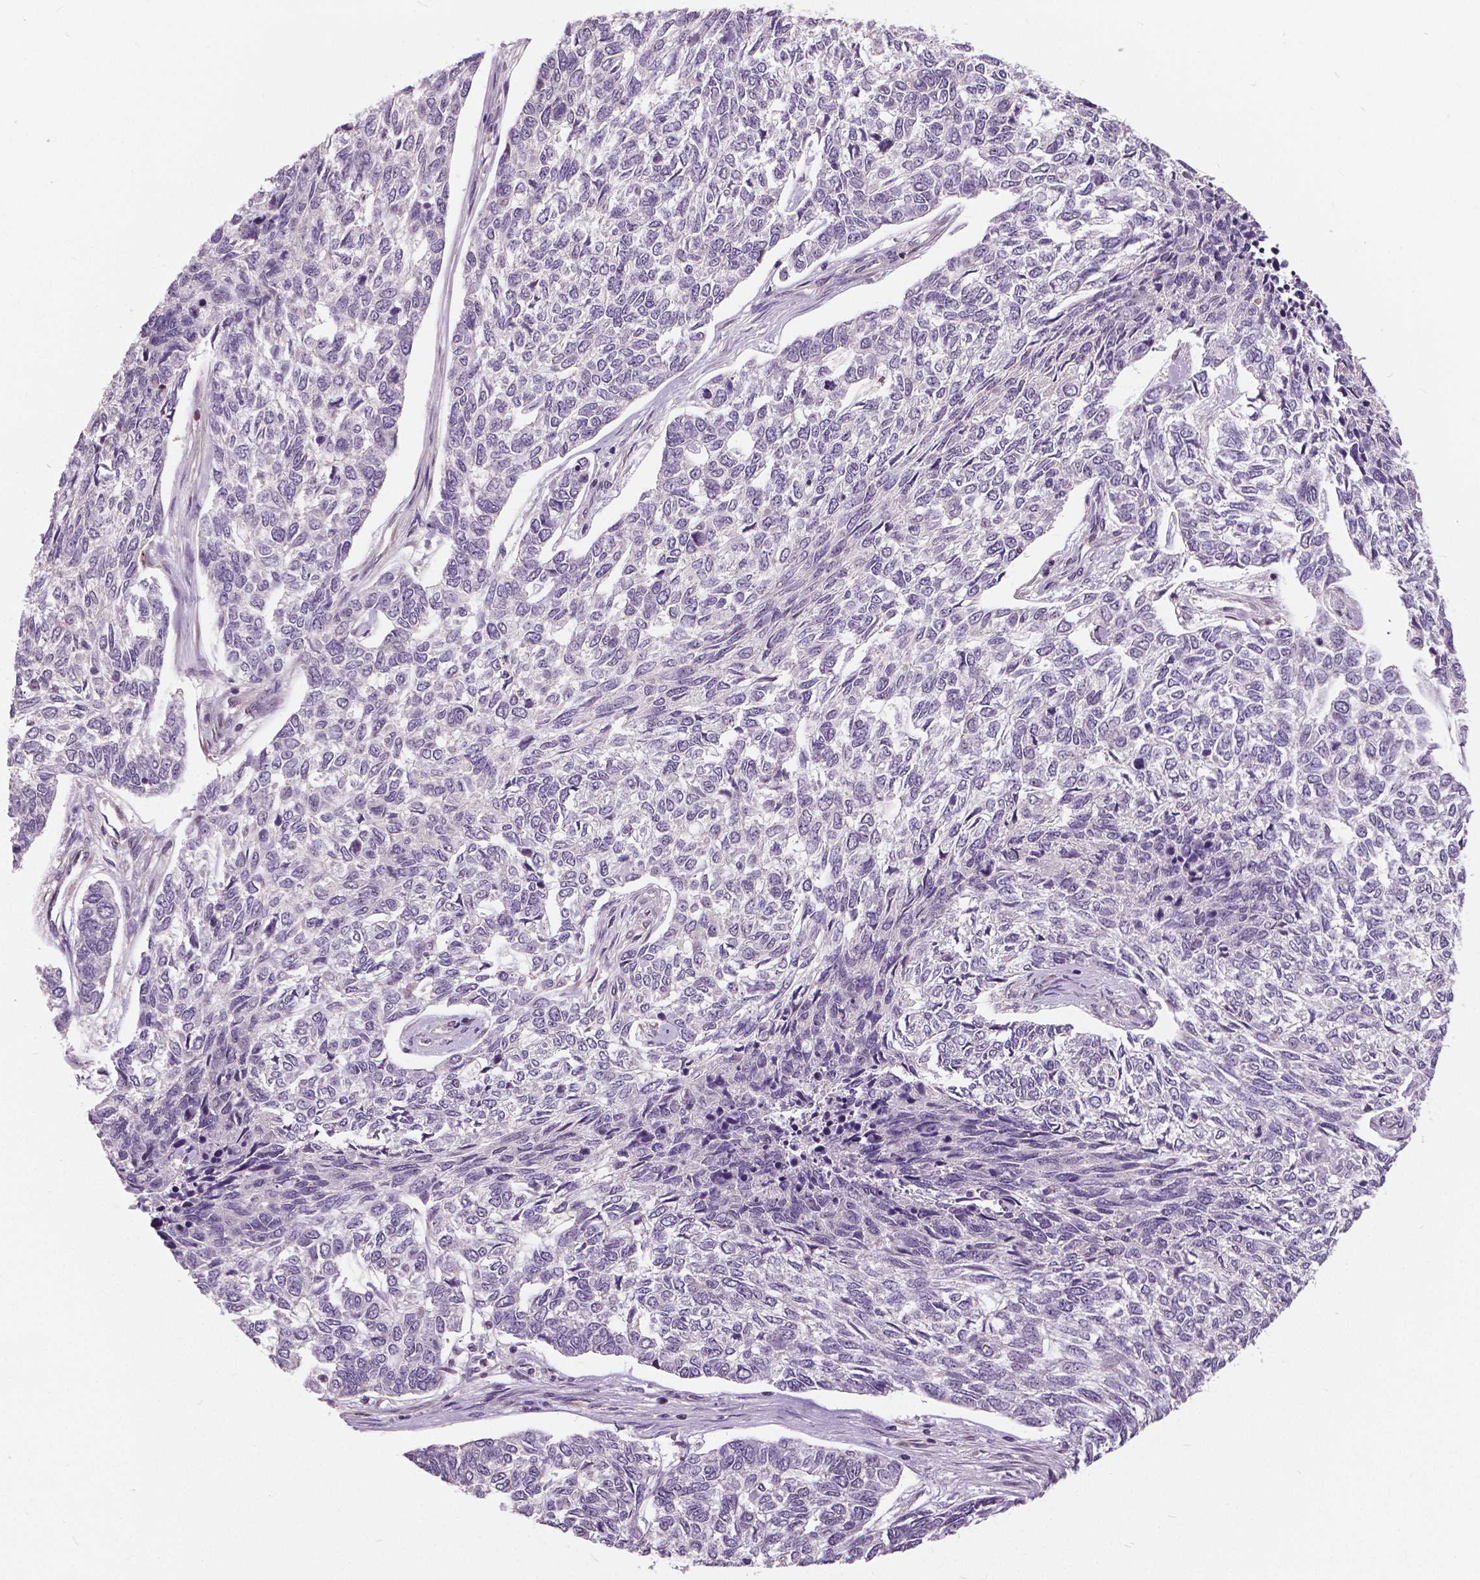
{"staining": {"intensity": "negative", "quantity": "none", "location": "none"}, "tissue": "skin cancer", "cell_type": "Tumor cells", "image_type": "cancer", "snomed": [{"axis": "morphology", "description": "Basal cell carcinoma"}, {"axis": "topography", "description": "Skin"}], "caption": "Immunohistochemistry image of human basal cell carcinoma (skin) stained for a protein (brown), which reveals no expression in tumor cells.", "gene": "ANXA13", "patient": {"sex": "female", "age": 65}}